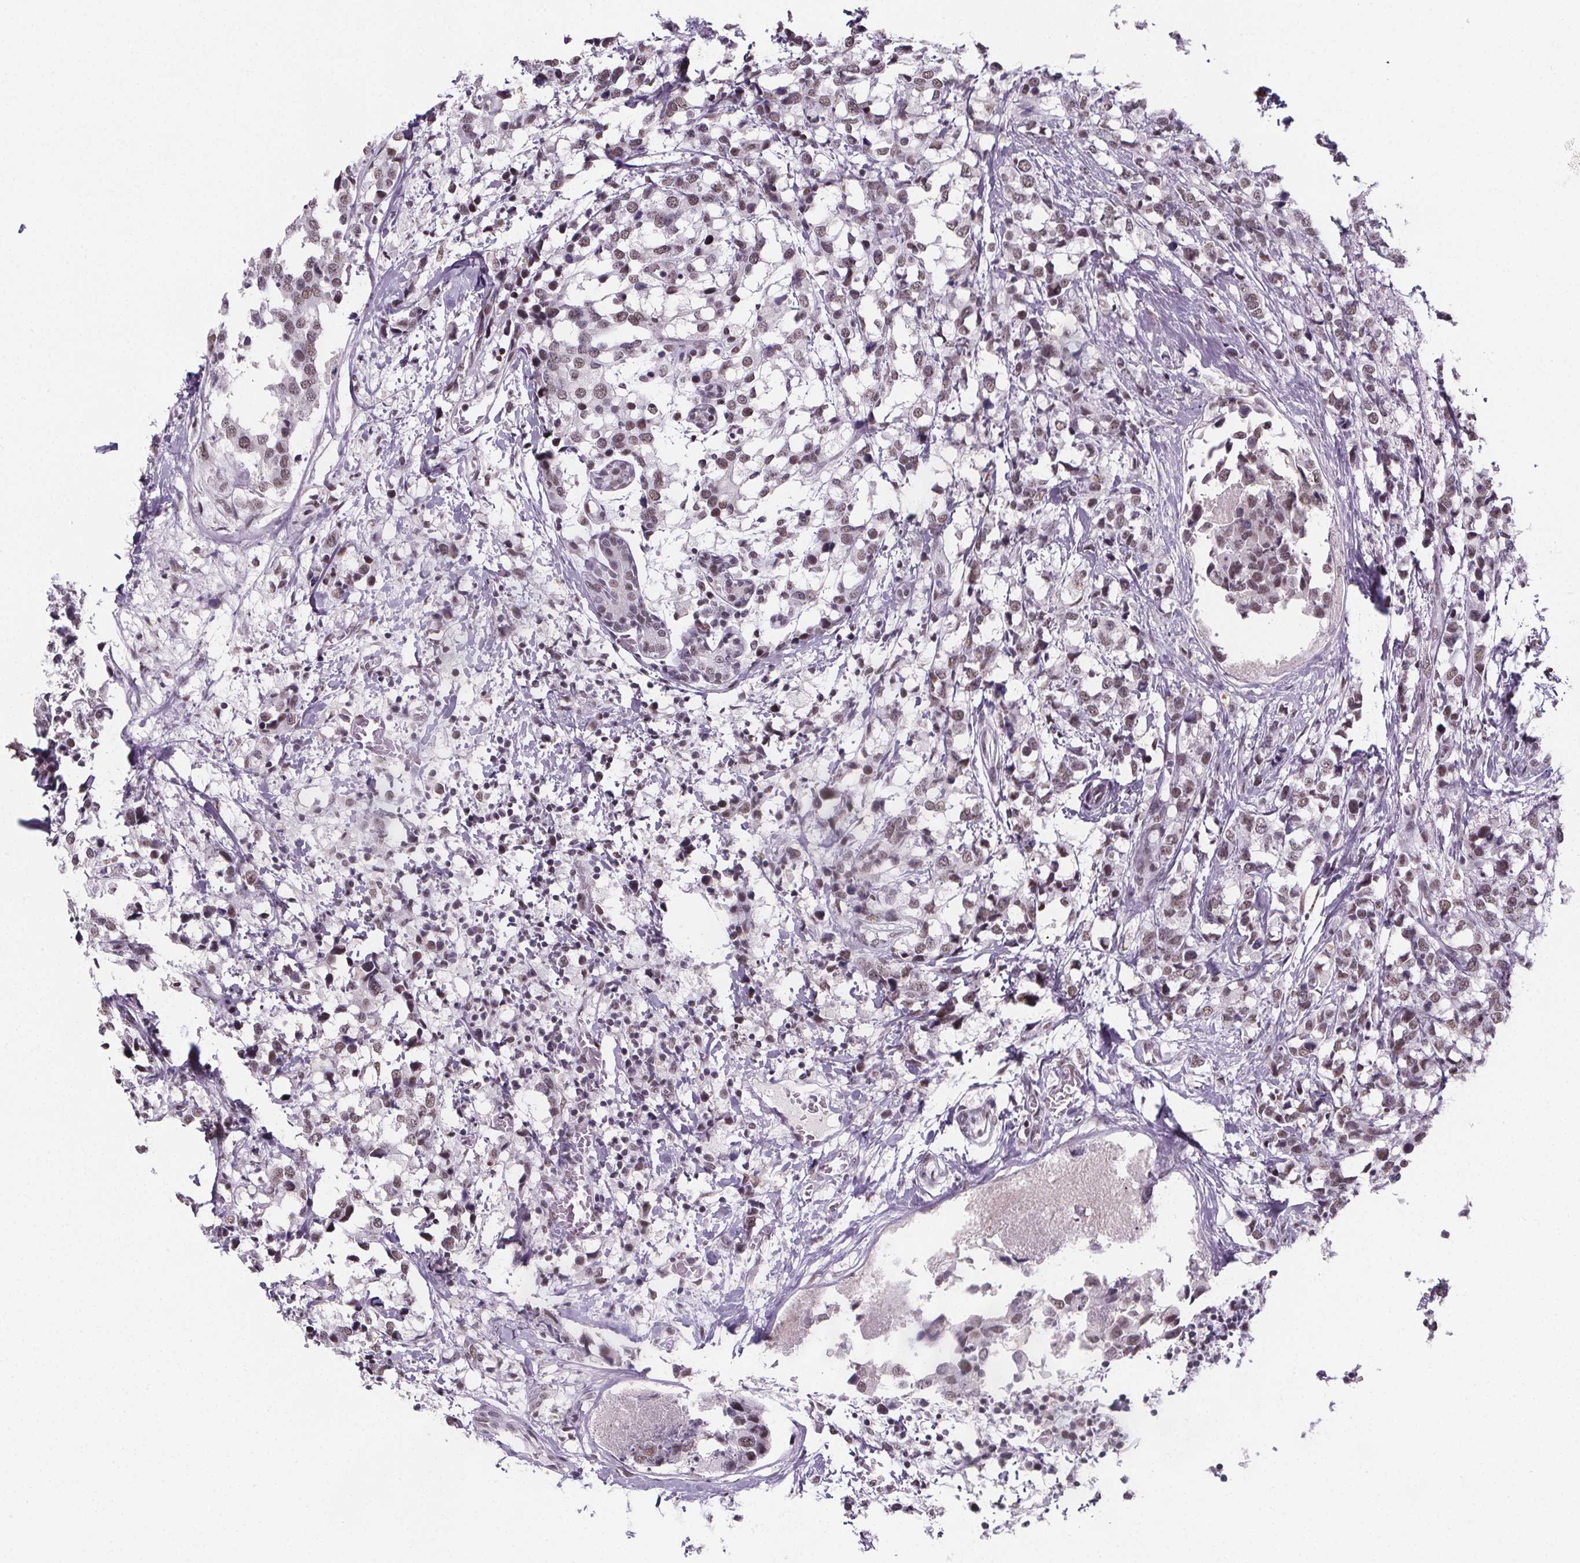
{"staining": {"intensity": "weak", "quantity": ">75%", "location": "nuclear"}, "tissue": "breast cancer", "cell_type": "Tumor cells", "image_type": "cancer", "snomed": [{"axis": "morphology", "description": "Lobular carcinoma"}, {"axis": "topography", "description": "Breast"}], "caption": "A brown stain labels weak nuclear expression of a protein in breast cancer (lobular carcinoma) tumor cells.", "gene": "ZNF572", "patient": {"sex": "female", "age": 59}}